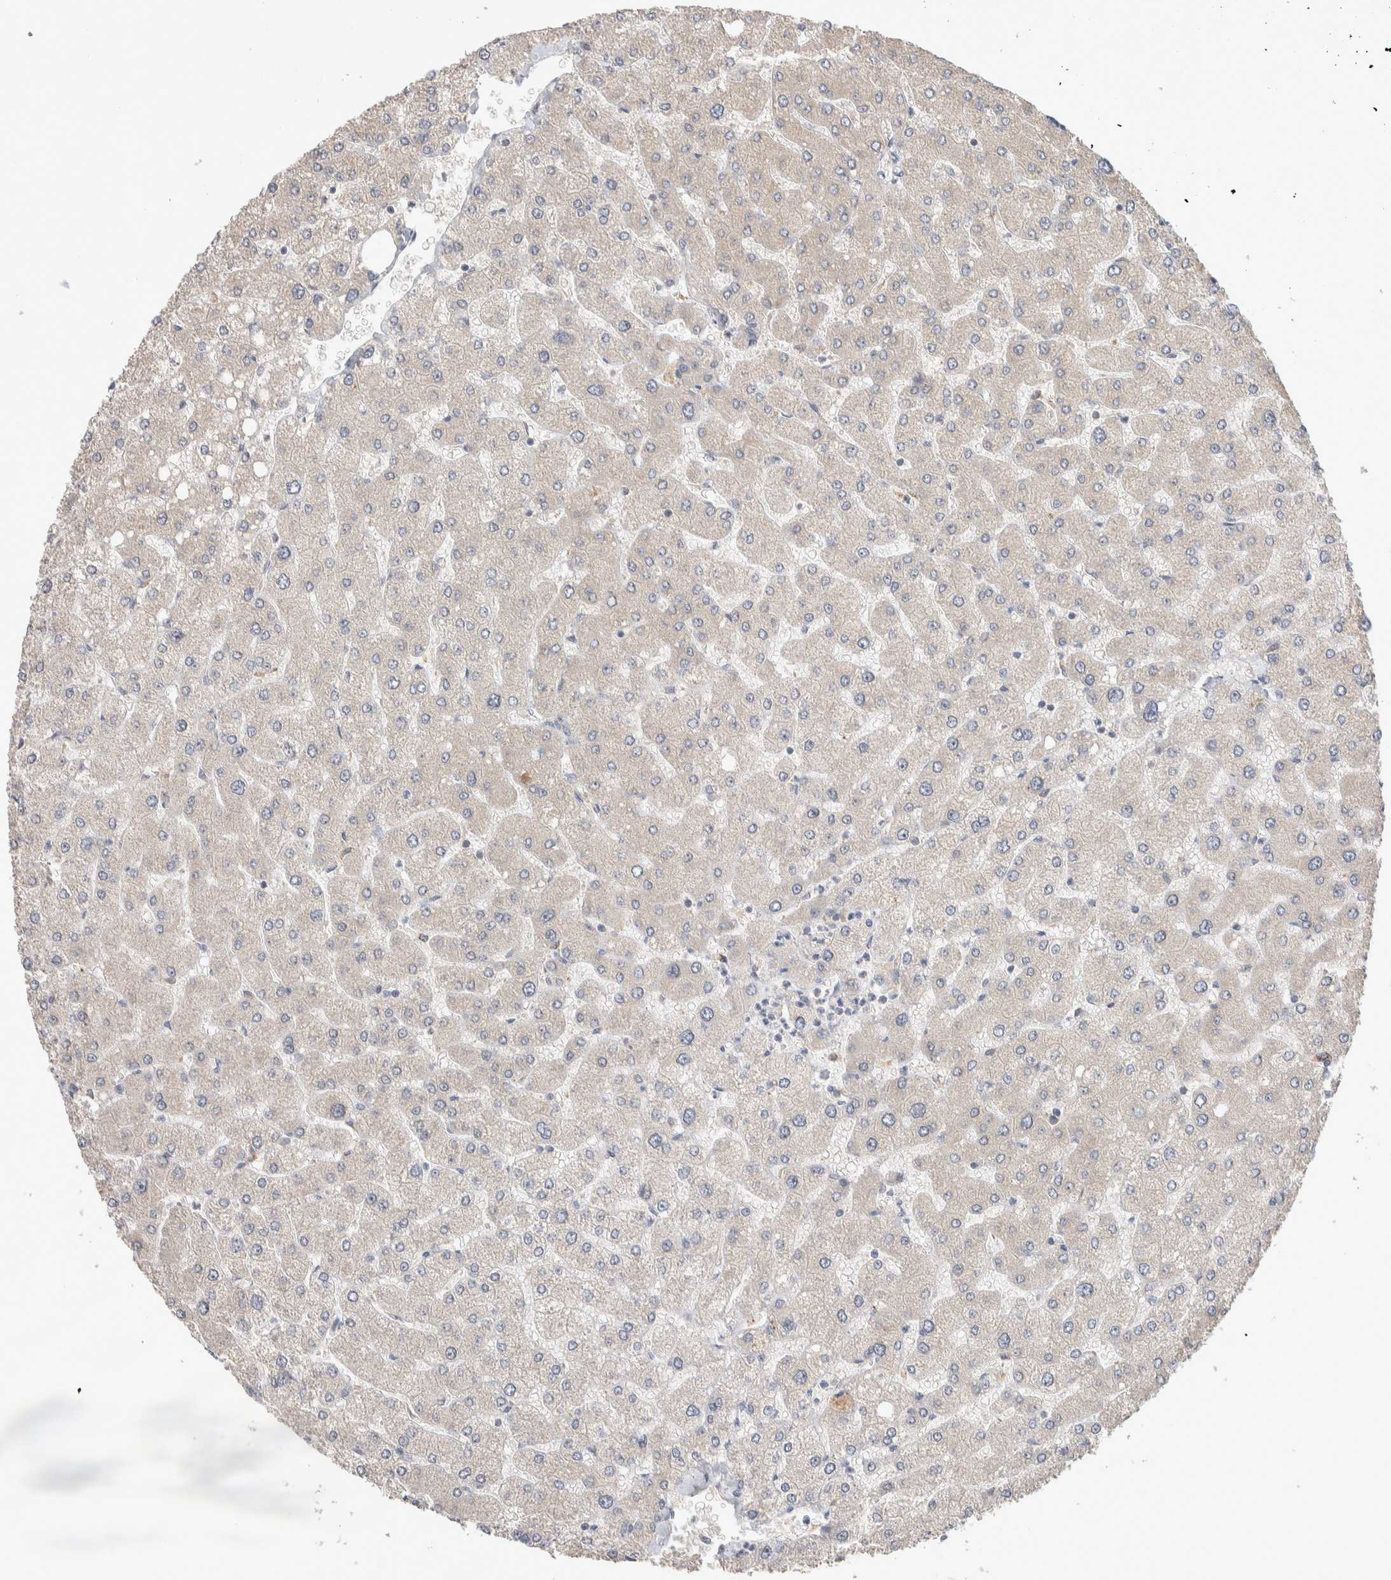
{"staining": {"intensity": "negative", "quantity": "none", "location": "none"}, "tissue": "liver", "cell_type": "Cholangiocytes", "image_type": "normal", "snomed": [{"axis": "morphology", "description": "Normal tissue, NOS"}, {"axis": "topography", "description": "Liver"}], "caption": "A high-resolution histopathology image shows immunohistochemistry staining of normal liver, which reveals no significant expression in cholangiocytes. The staining was performed using DAB to visualize the protein expression in brown, while the nuclei were stained in blue with hematoxylin (Magnification: 20x).", "gene": "DEPTOR", "patient": {"sex": "male", "age": 55}}